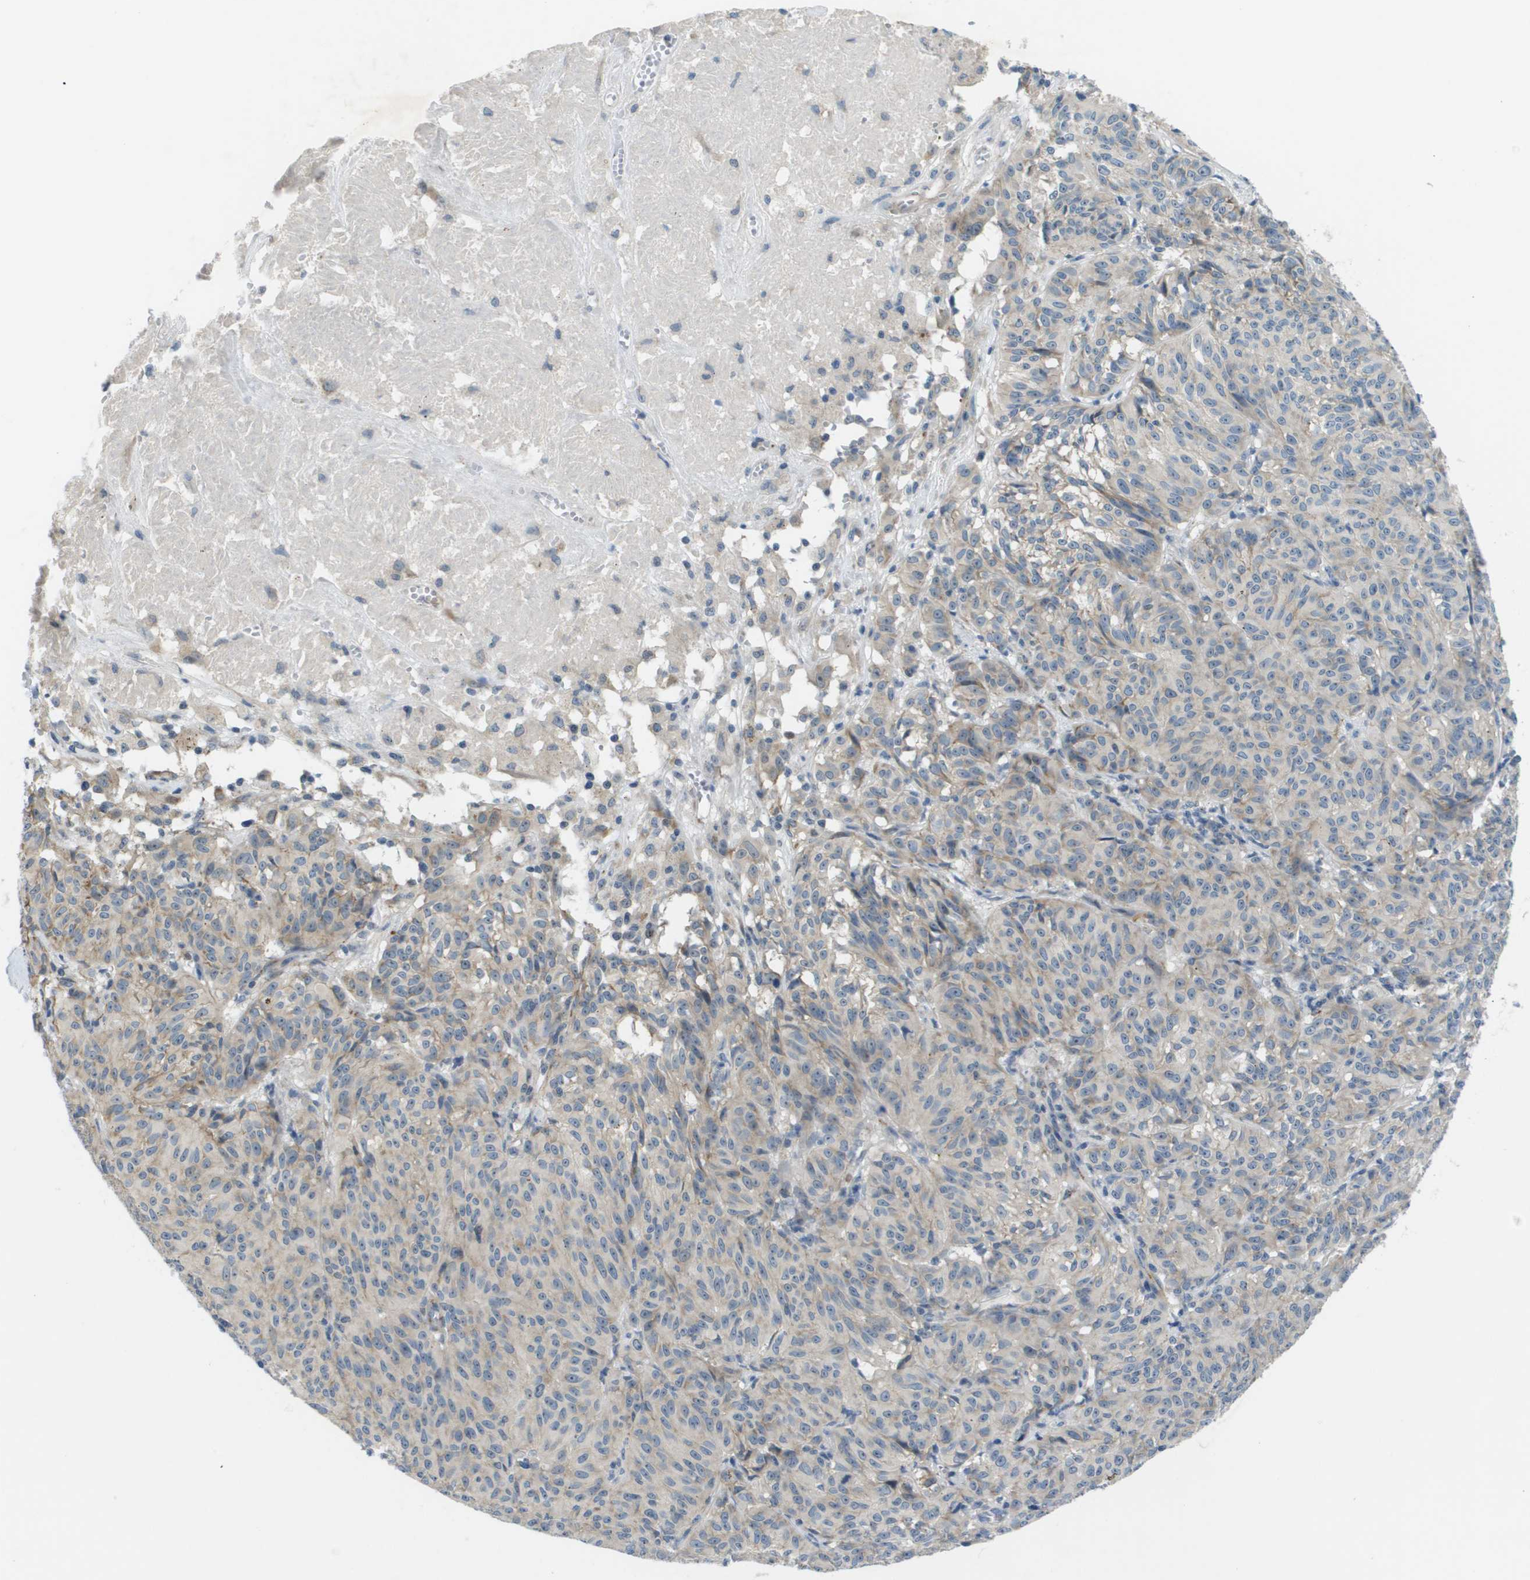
{"staining": {"intensity": "negative", "quantity": "none", "location": "none"}, "tissue": "melanoma", "cell_type": "Tumor cells", "image_type": "cancer", "snomed": [{"axis": "morphology", "description": "Malignant melanoma, NOS"}, {"axis": "topography", "description": "Skin"}], "caption": "IHC histopathology image of human malignant melanoma stained for a protein (brown), which displays no positivity in tumor cells.", "gene": "OTUD5", "patient": {"sex": "female", "age": 72}}